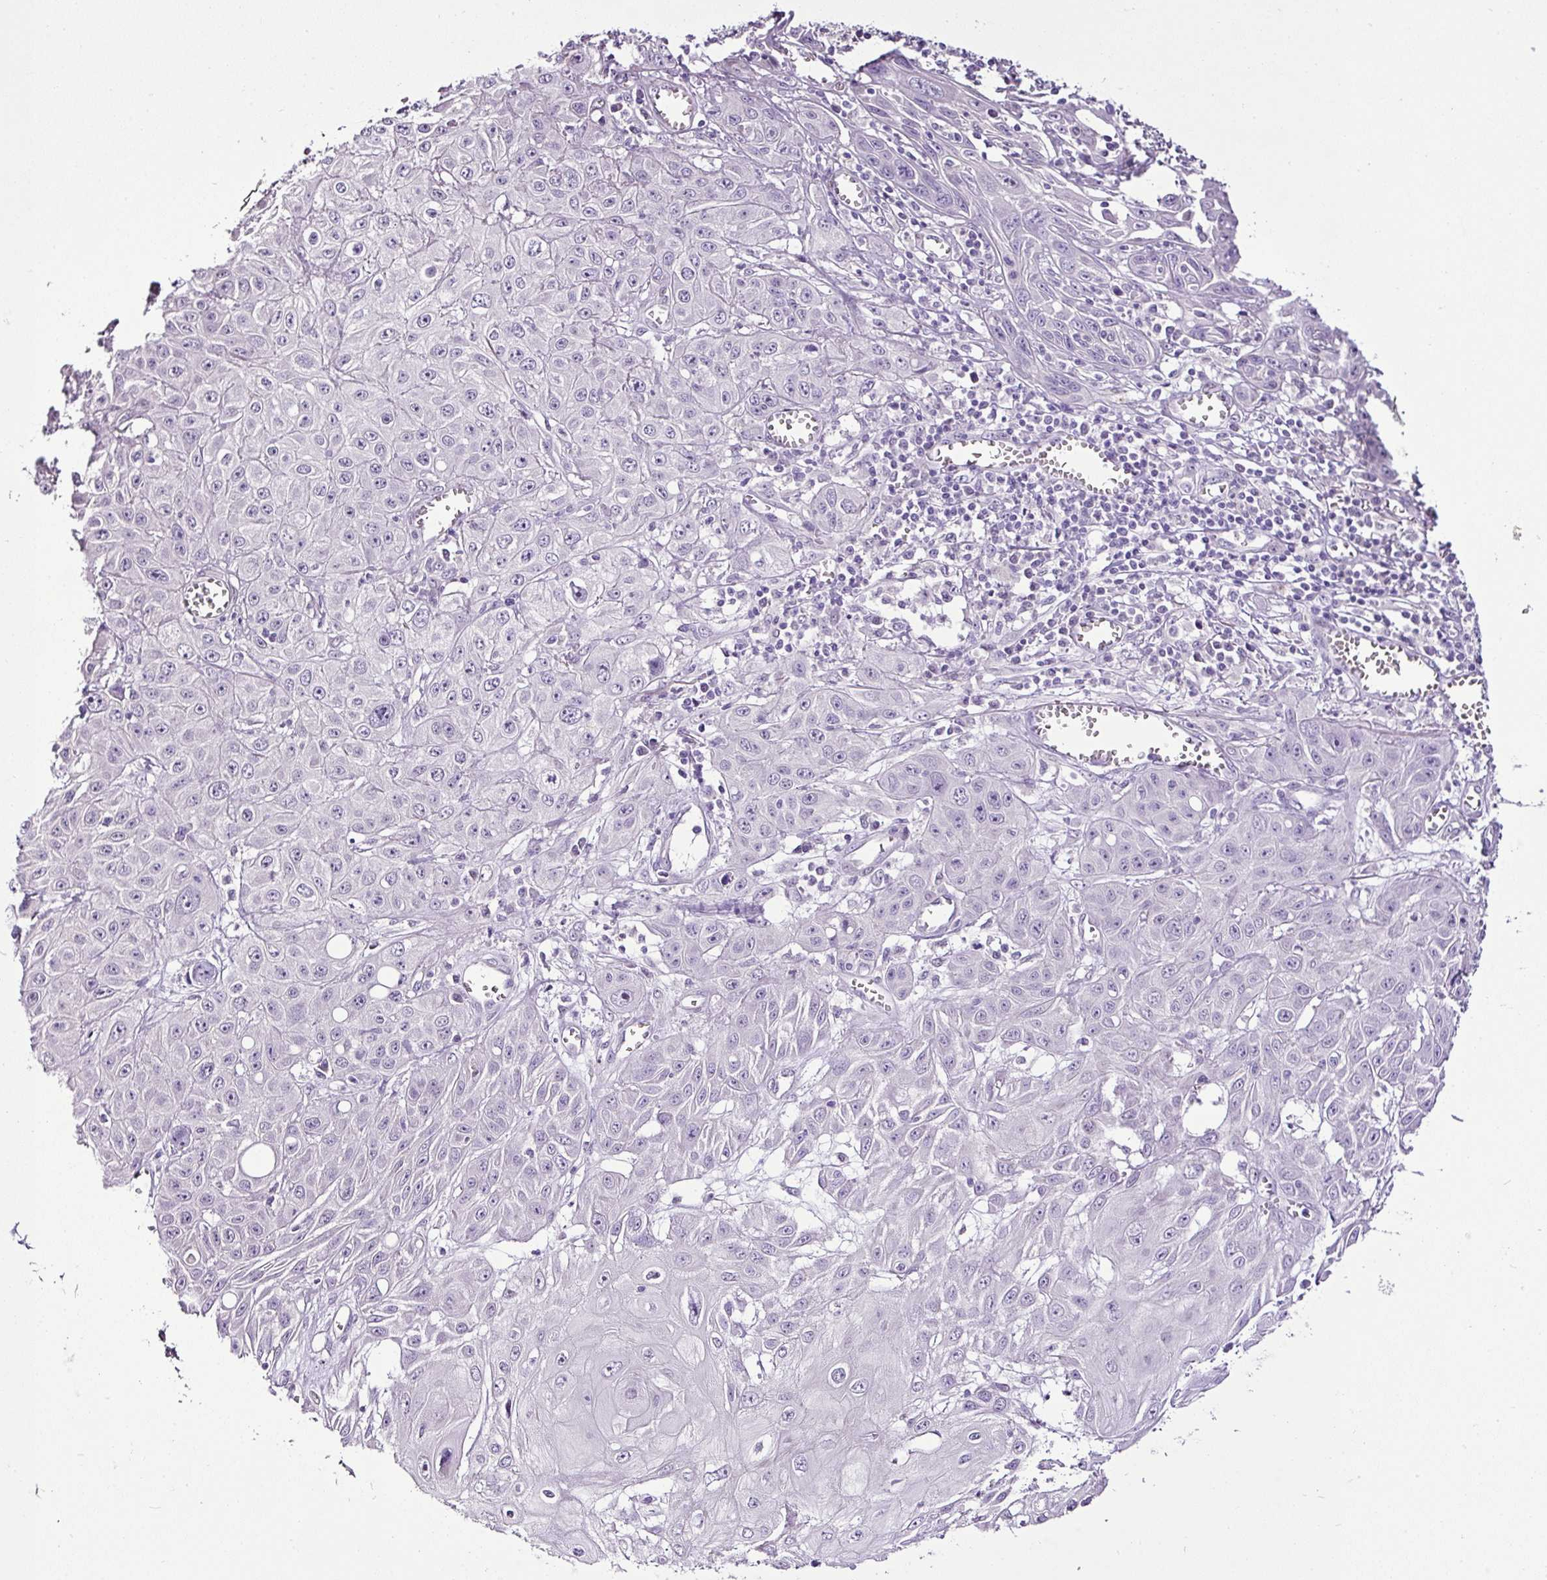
{"staining": {"intensity": "negative", "quantity": "none", "location": "none"}, "tissue": "skin cancer", "cell_type": "Tumor cells", "image_type": "cancer", "snomed": [{"axis": "morphology", "description": "Squamous cell carcinoma, NOS"}, {"axis": "topography", "description": "Skin"}, {"axis": "topography", "description": "Vulva"}], "caption": "IHC photomicrograph of skin cancer (squamous cell carcinoma) stained for a protein (brown), which reveals no positivity in tumor cells.", "gene": "ESR1", "patient": {"sex": "female", "age": 71}}